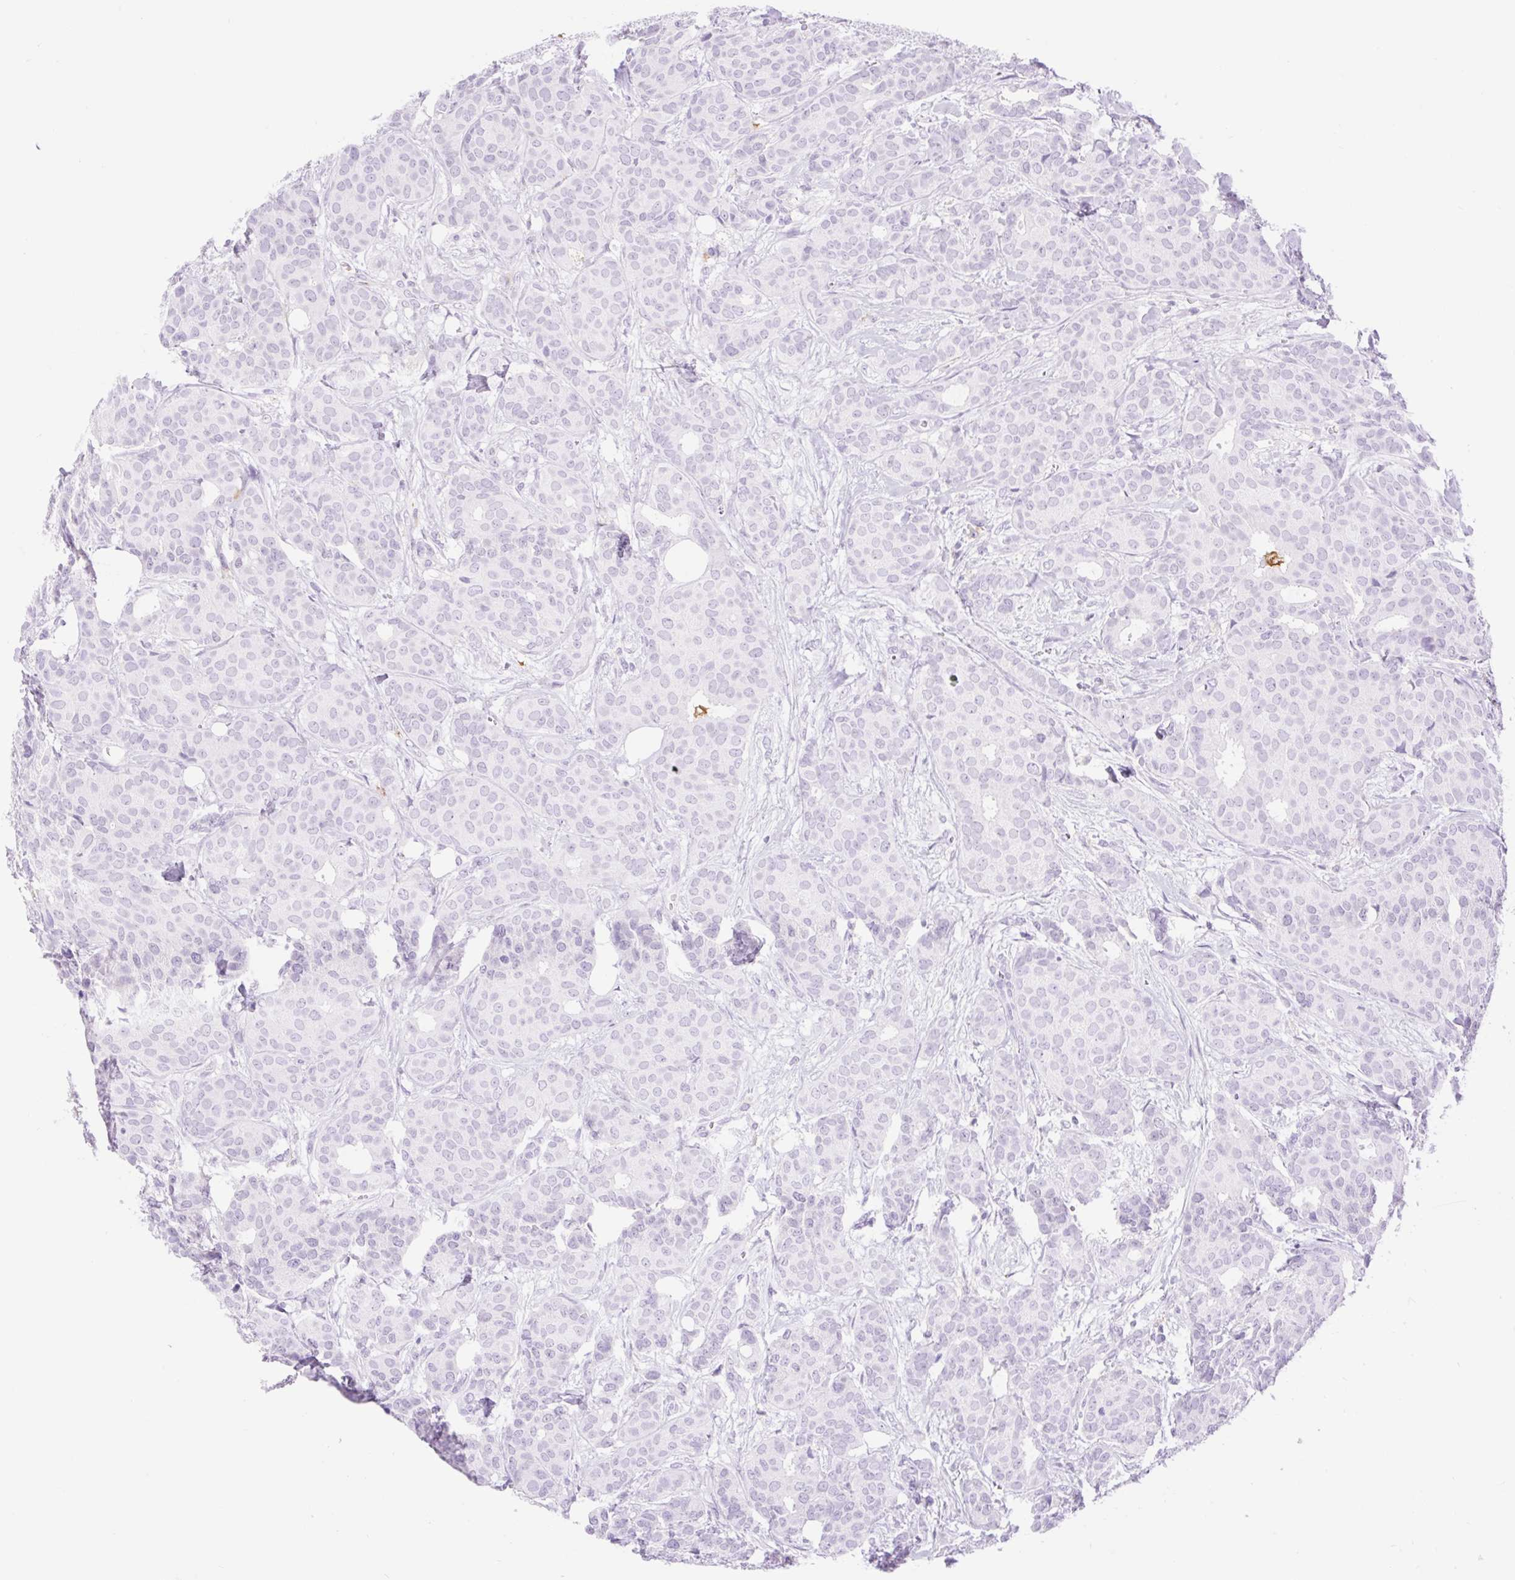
{"staining": {"intensity": "negative", "quantity": "none", "location": "none"}, "tissue": "breast cancer", "cell_type": "Tumor cells", "image_type": "cancer", "snomed": [{"axis": "morphology", "description": "Duct carcinoma"}, {"axis": "topography", "description": "Breast"}], "caption": "DAB (3,3'-diaminobenzidine) immunohistochemical staining of breast cancer (invasive ductal carcinoma) demonstrates no significant staining in tumor cells.", "gene": "SIGLEC1", "patient": {"sex": "female", "age": 70}}